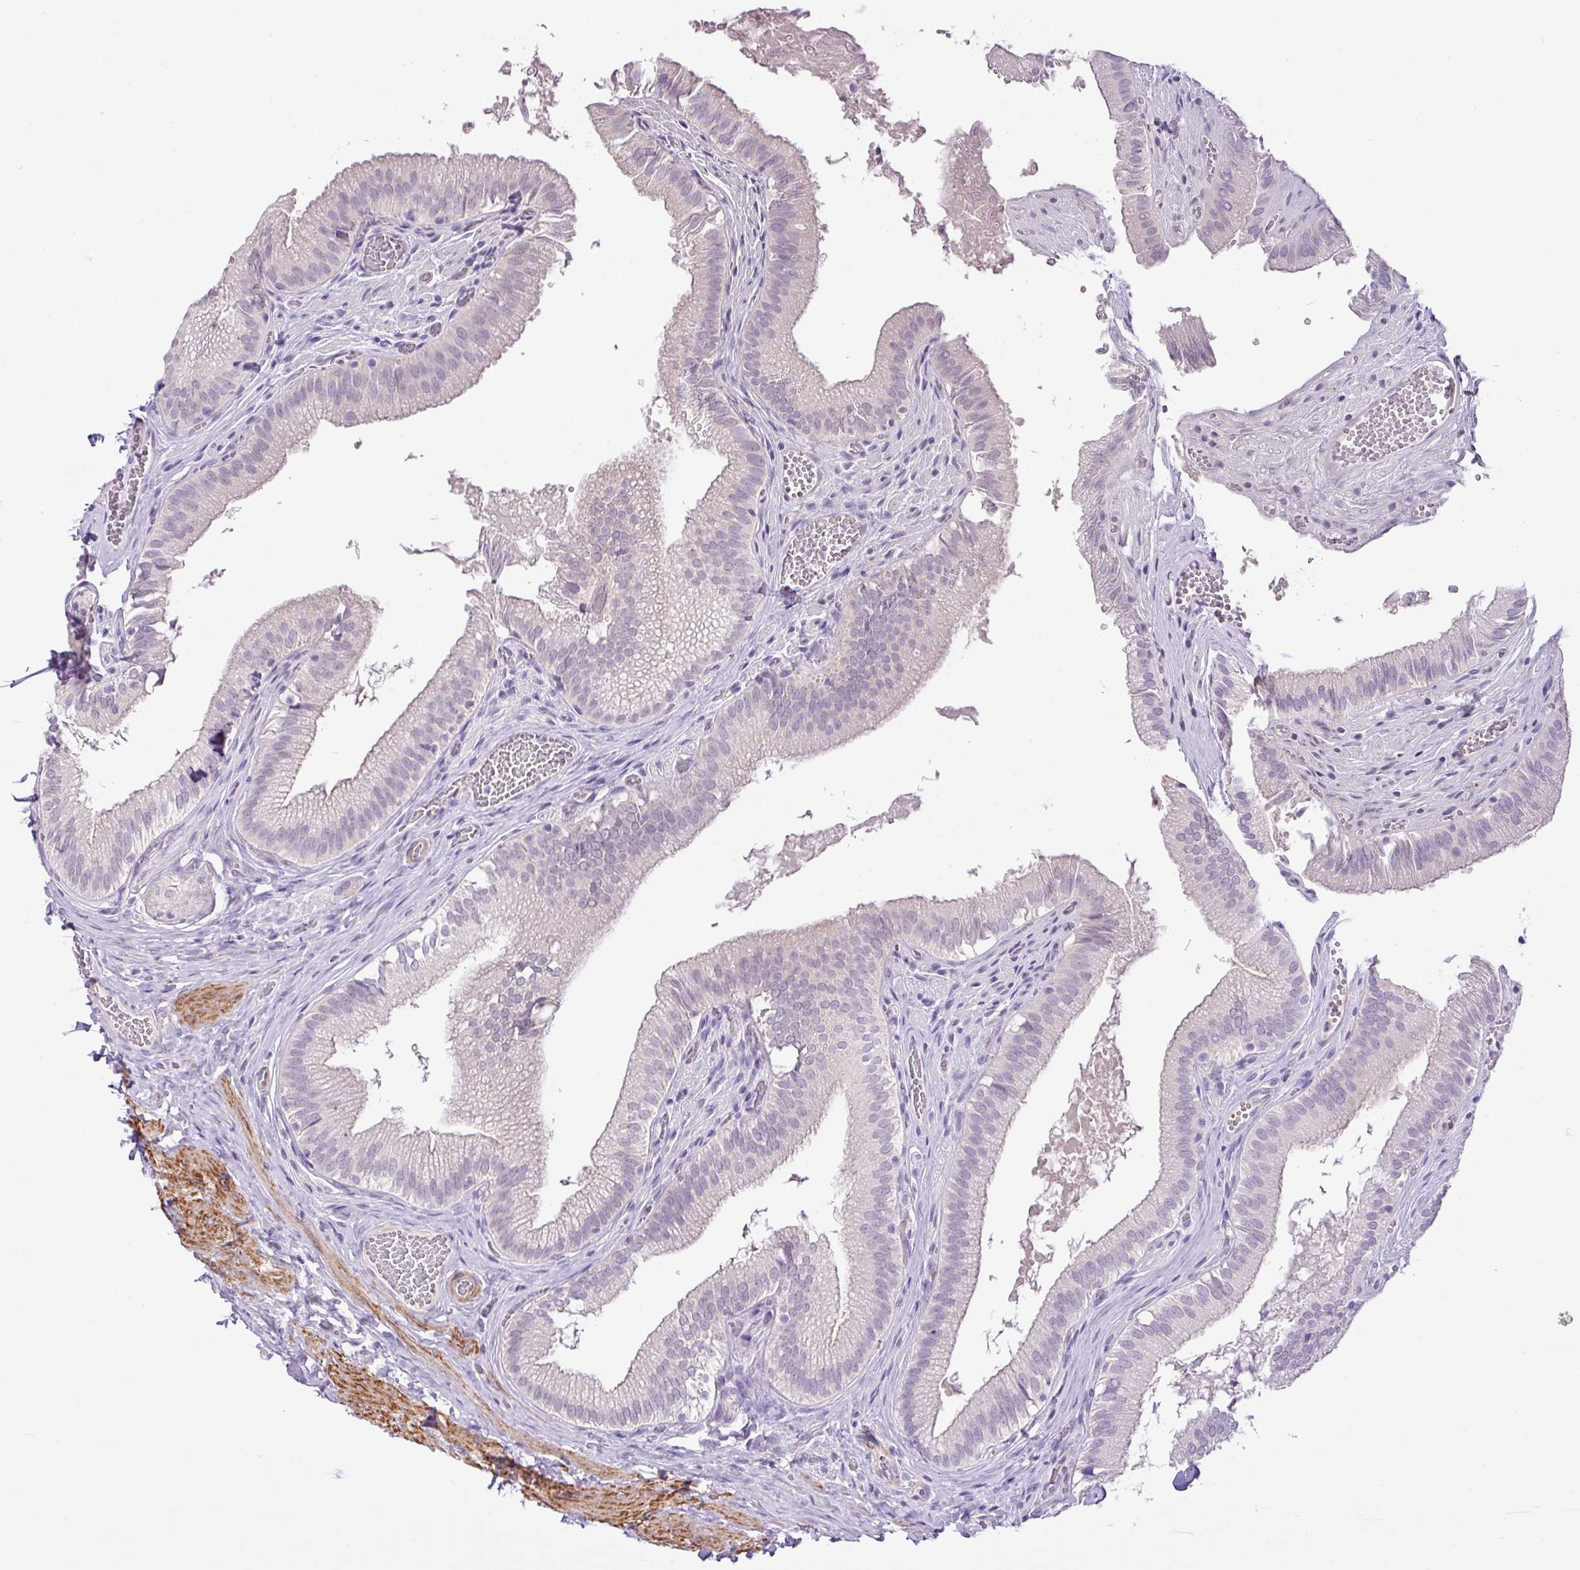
{"staining": {"intensity": "weak", "quantity": "<25%", "location": "cytoplasmic/membranous"}, "tissue": "gallbladder", "cell_type": "Glandular cells", "image_type": "normal", "snomed": [{"axis": "morphology", "description": "Normal tissue, NOS"}, {"axis": "topography", "description": "Gallbladder"}, {"axis": "topography", "description": "Peripheral nerve tissue"}], "caption": "Immunohistochemical staining of benign human gallbladder exhibits no significant expression in glandular cells. Nuclei are stained in blue.", "gene": "DIP2A", "patient": {"sex": "male", "age": 17}}